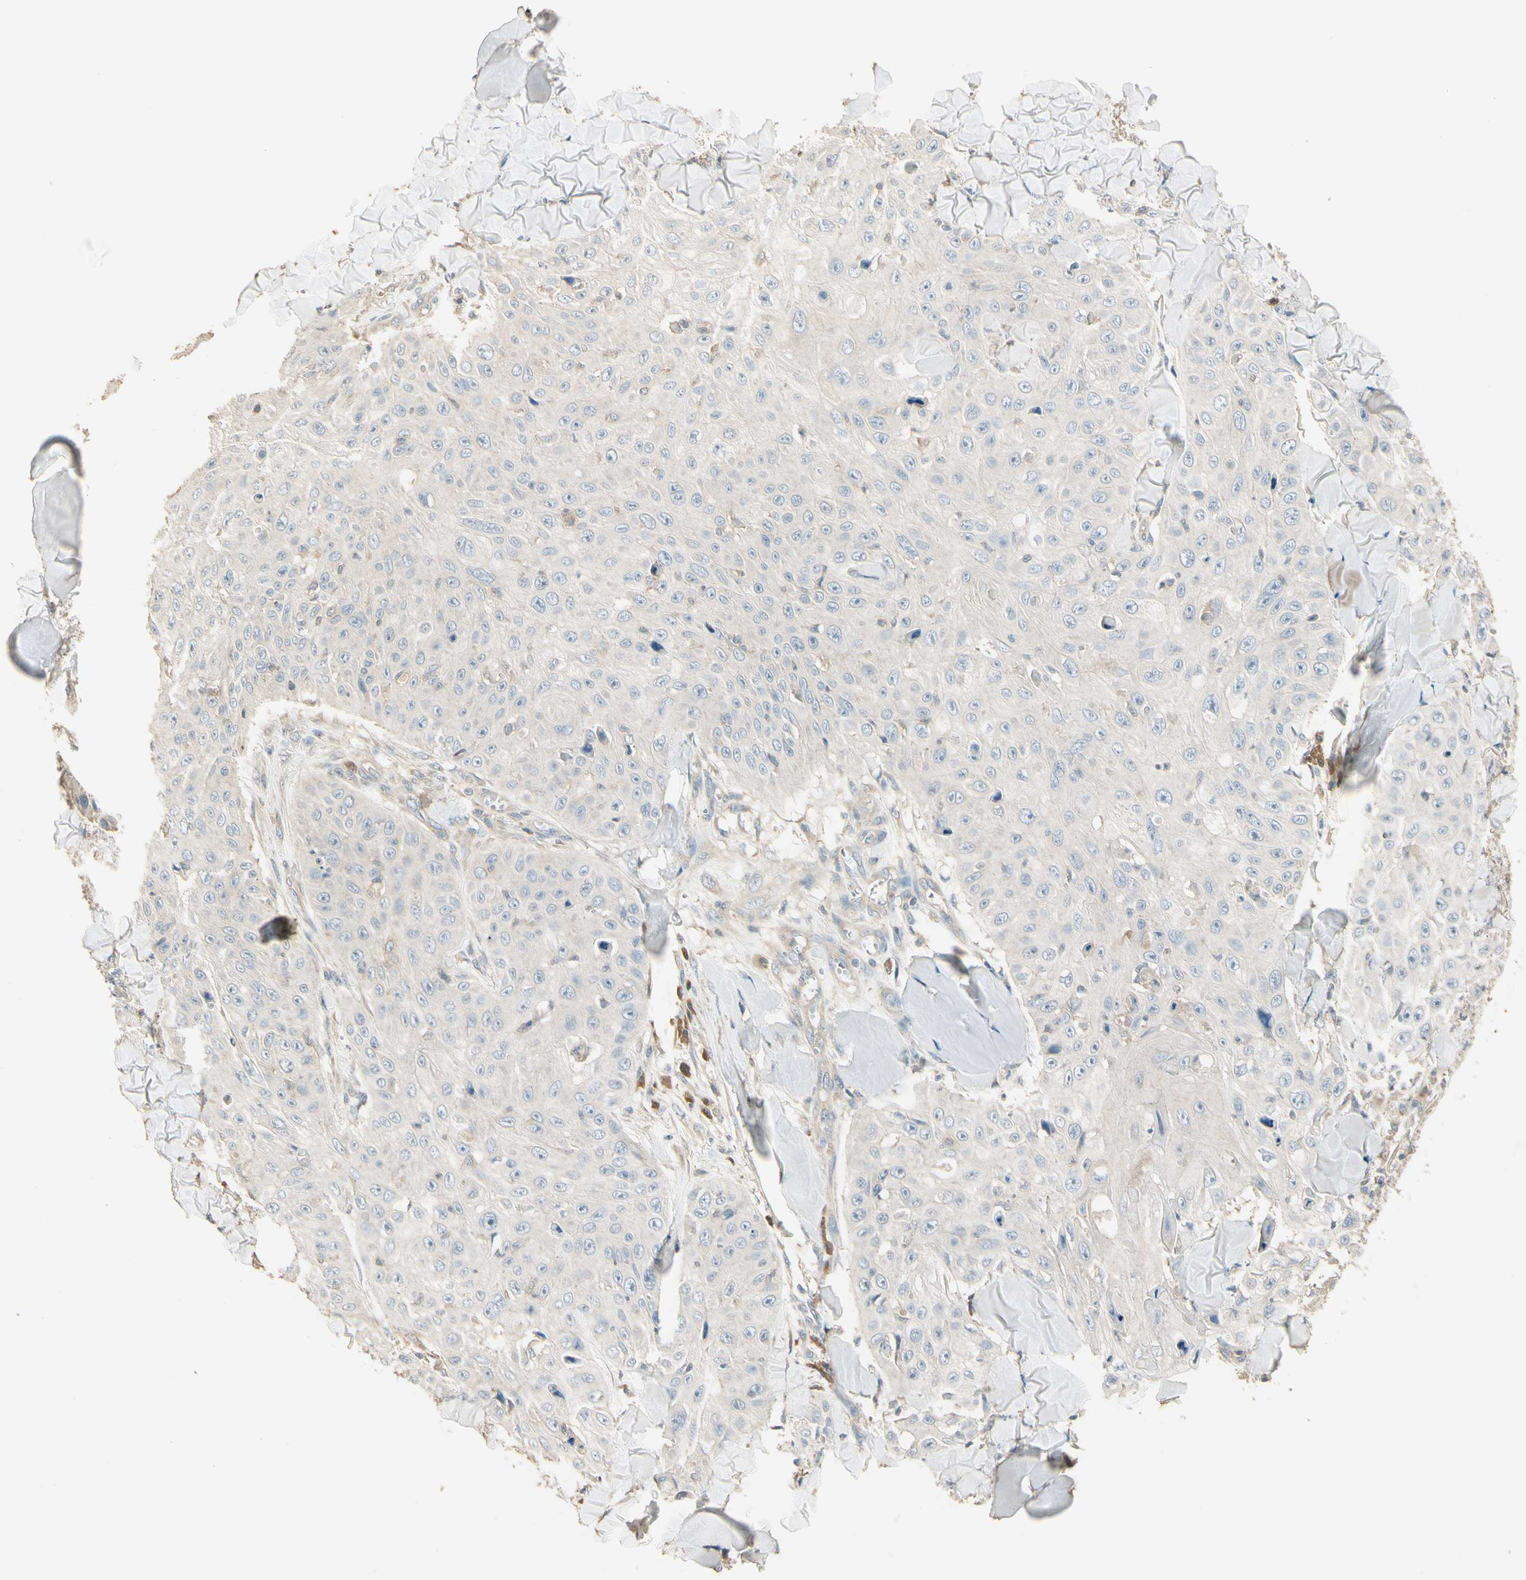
{"staining": {"intensity": "negative", "quantity": "none", "location": "none"}, "tissue": "skin cancer", "cell_type": "Tumor cells", "image_type": "cancer", "snomed": [{"axis": "morphology", "description": "Squamous cell carcinoma, NOS"}, {"axis": "topography", "description": "Skin"}], "caption": "IHC photomicrograph of neoplastic tissue: human skin cancer stained with DAB displays no significant protein expression in tumor cells.", "gene": "PLXNA1", "patient": {"sex": "male", "age": 86}}